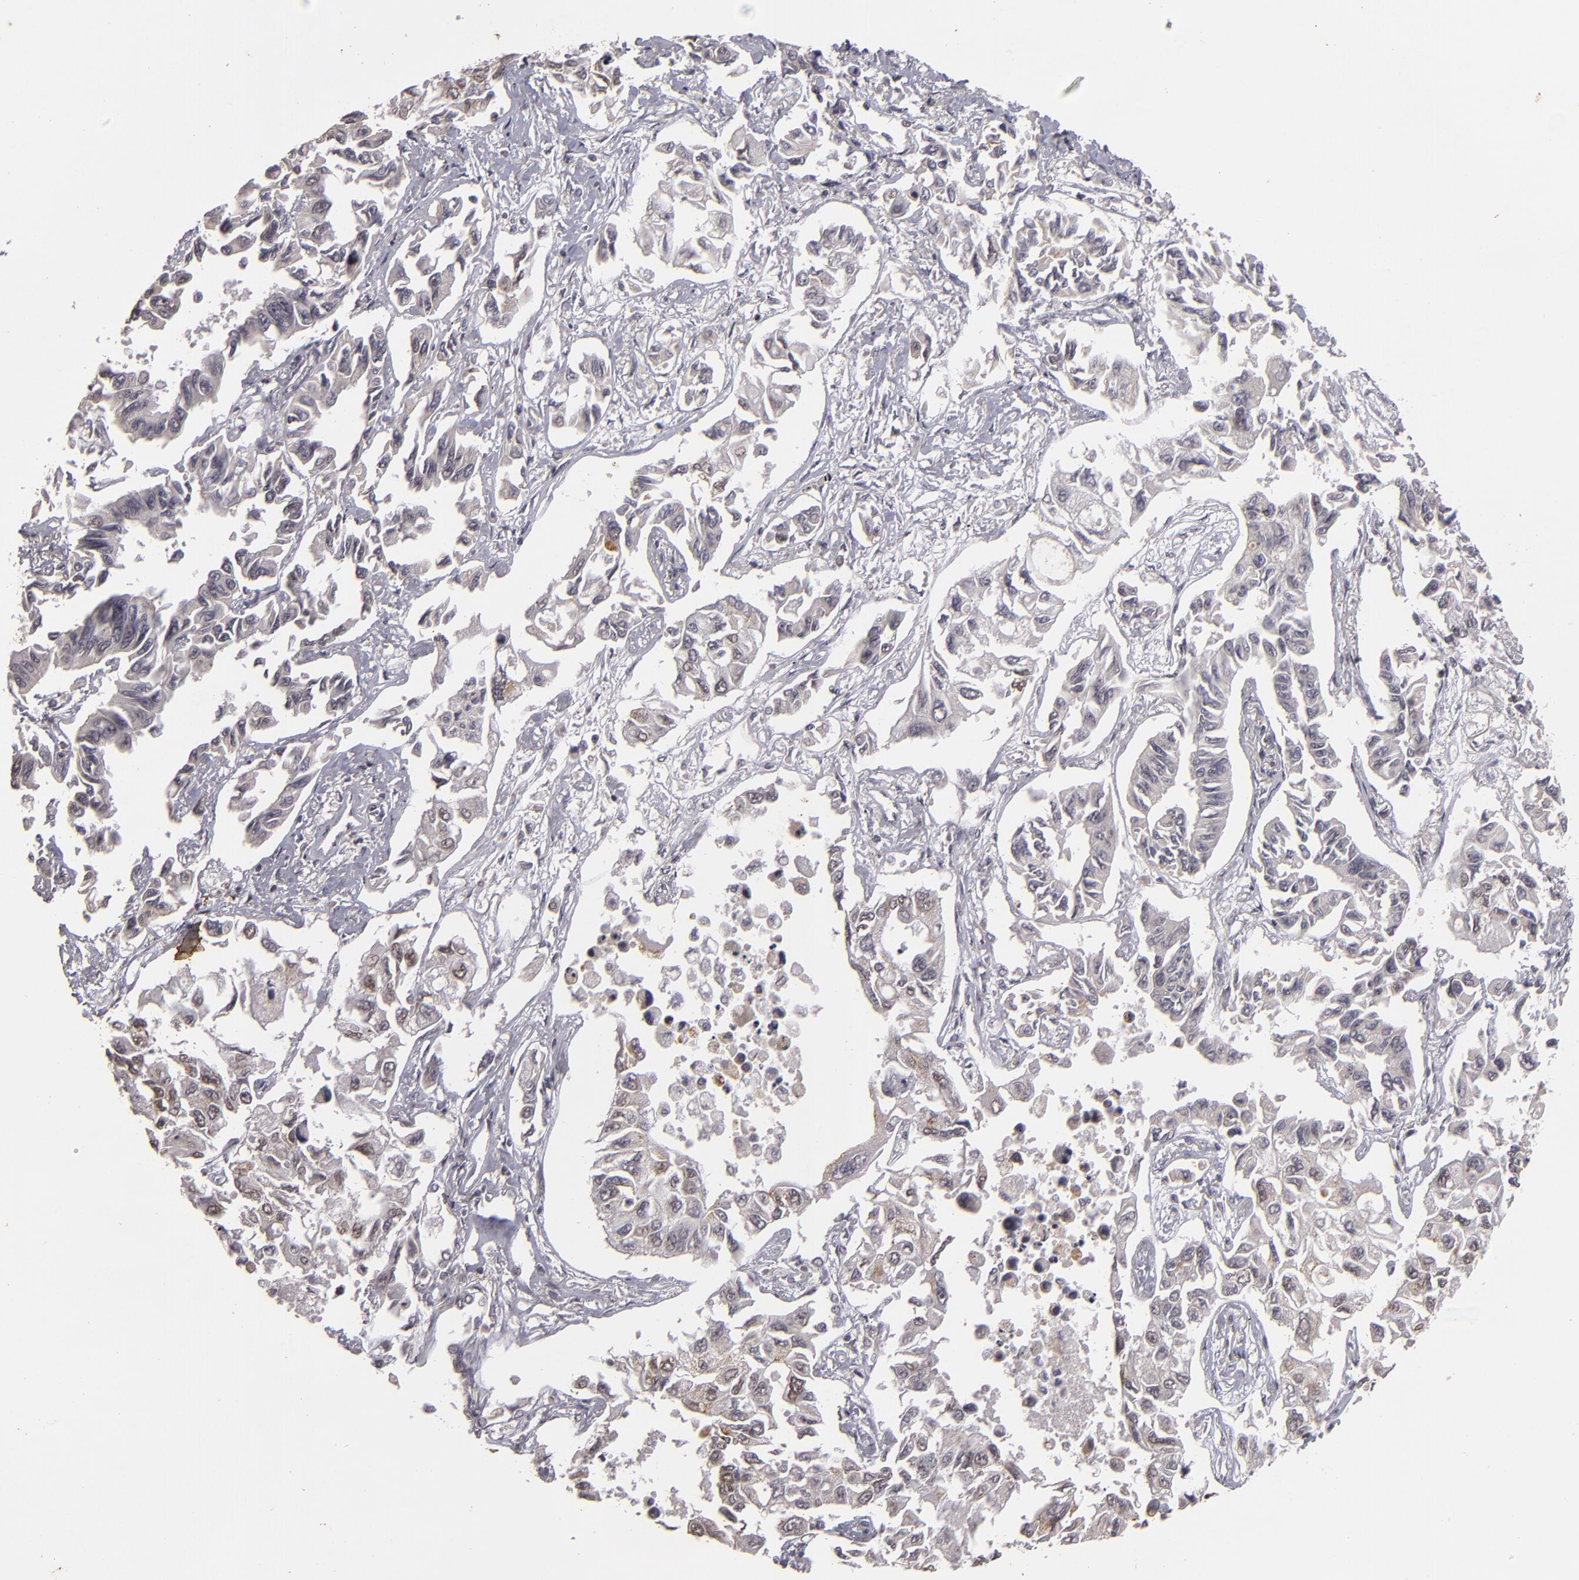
{"staining": {"intensity": "weak", "quantity": "<25%", "location": "cytoplasmic/membranous"}, "tissue": "lung cancer", "cell_type": "Tumor cells", "image_type": "cancer", "snomed": [{"axis": "morphology", "description": "Adenocarcinoma, NOS"}, {"axis": "topography", "description": "Lung"}], "caption": "High power microscopy photomicrograph of an immunohistochemistry (IHC) micrograph of lung cancer (adenocarcinoma), revealing no significant positivity in tumor cells.", "gene": "DFFA", "patient": {"sex": "male", "age": 64}}